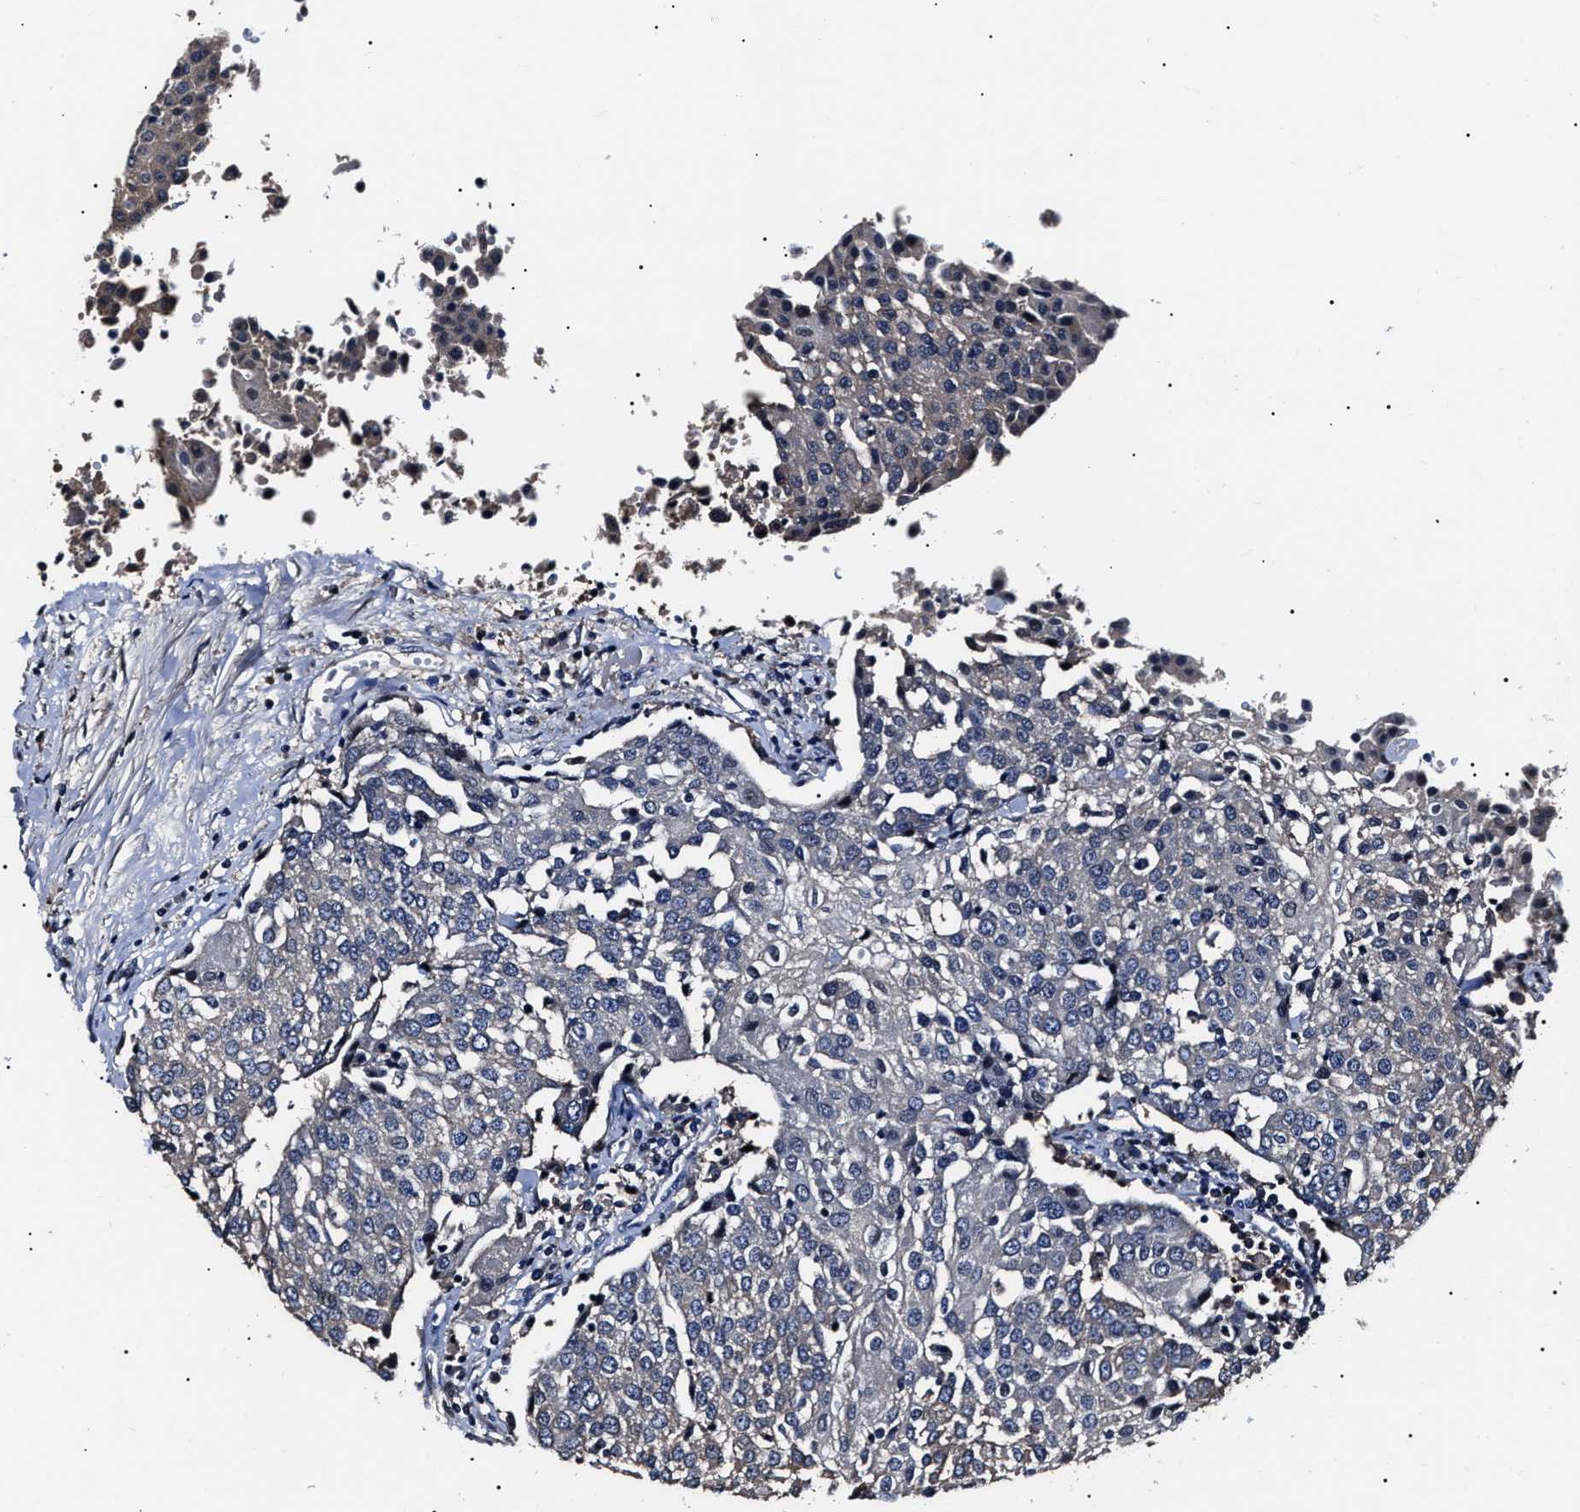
{"staining": {"intensity": "negative", "quantity": "none", "location": "none"}, "tissue": "urothelial cancer", "cell_type": "Tumor cells", "image_type": "cancer", "snomed": [{"axis": "morphology", "description": "Urothelial carcinoma, High grade"}, {"axis": "topography", "description": "Urinary bladder"}], "caption": "Immunohistochemistry of urothelial carcinoma (high-grade) reveals no expression in tumor cells. (Brightfield microscopy of DAB (3,3'-diaminobenzidine) immunohistochemistry at high magnification).", "gene": "IFT81", "patient": {"sex": "female", "age": 85}}